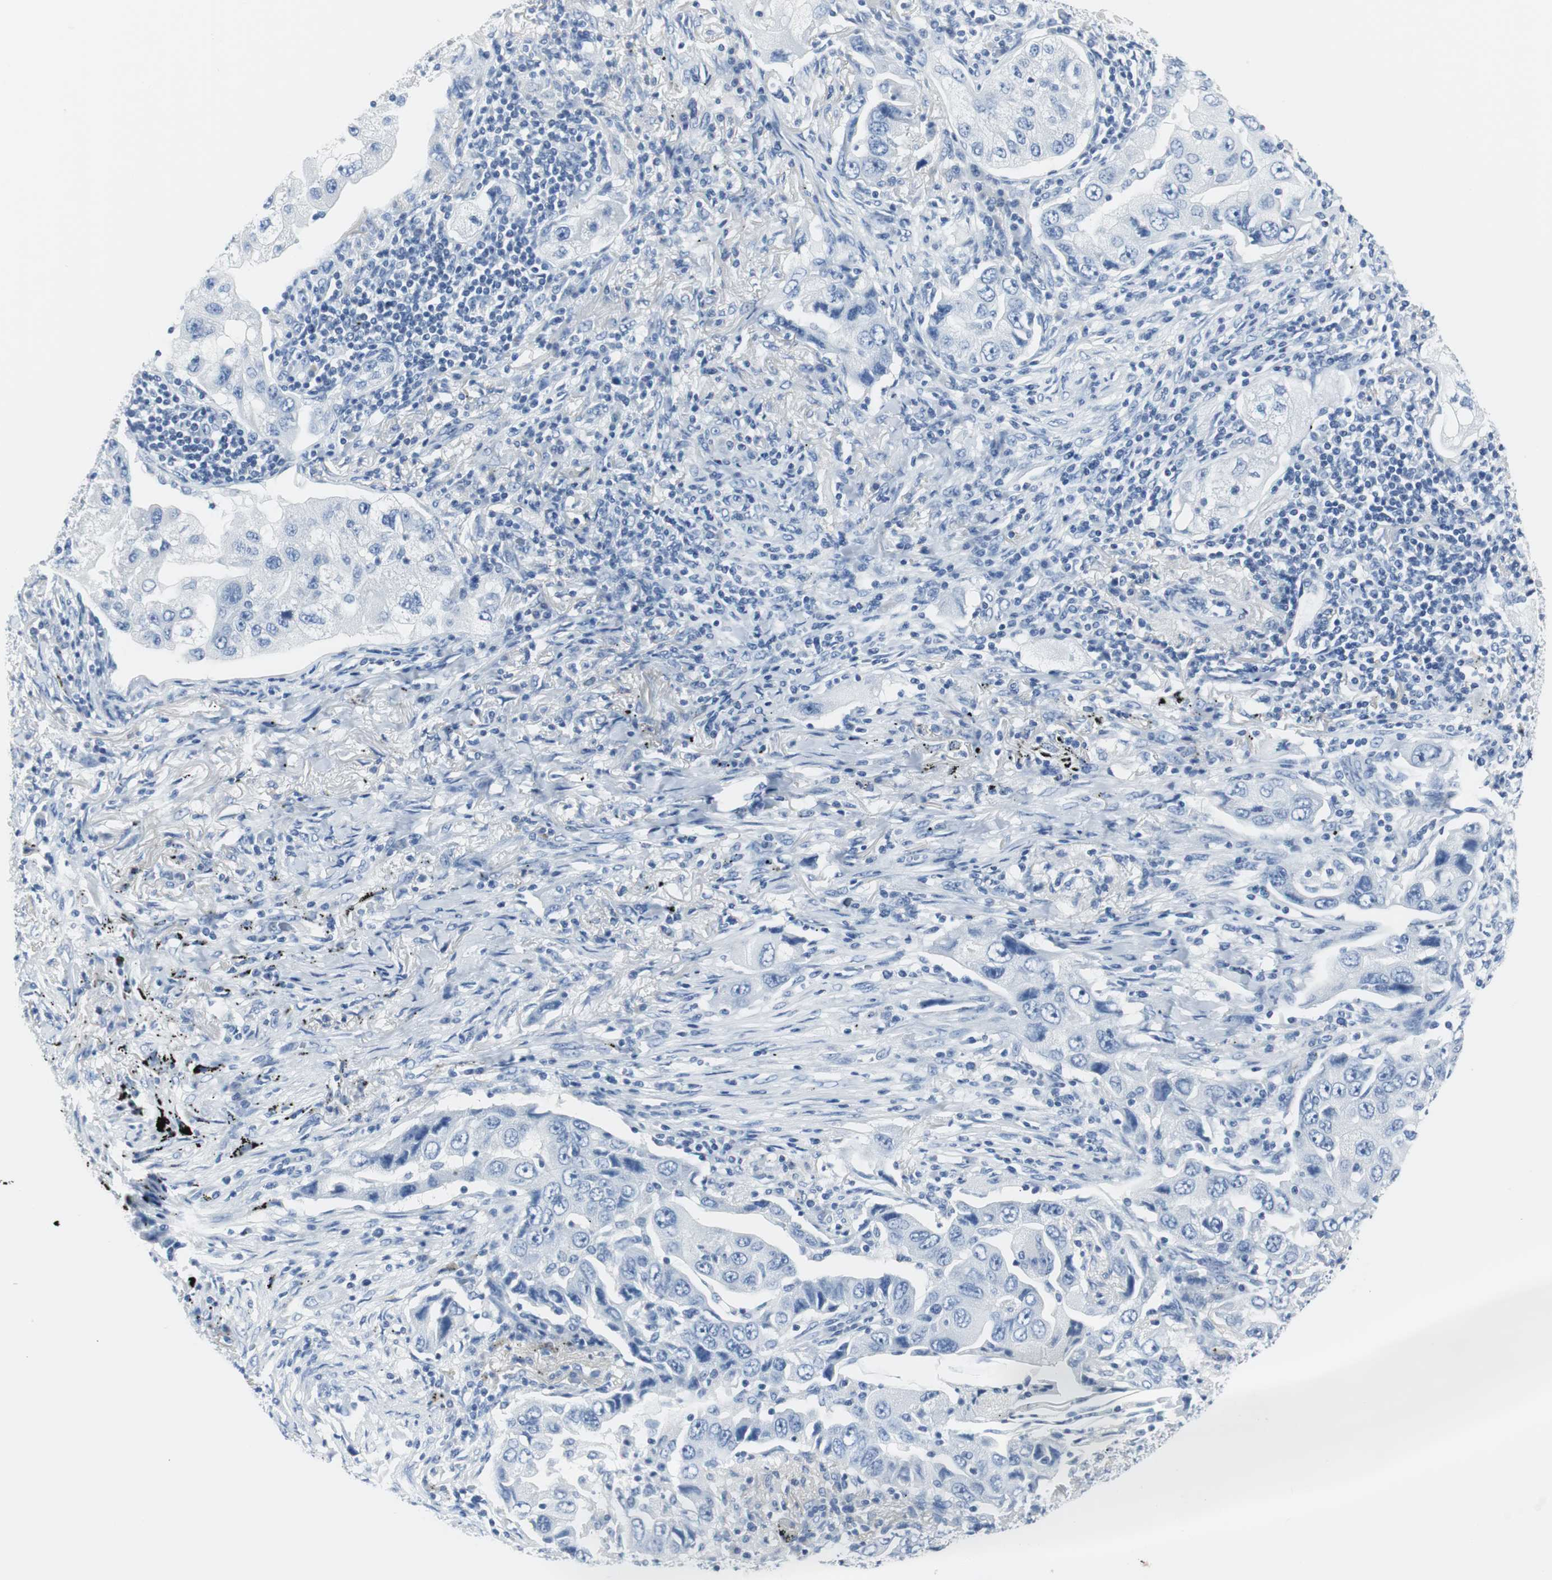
{"staining": {"intensity": "negative", "quantity": "none", "location": "none"}, "tissue": "lung cancer", "cell_type": "Tumor cells", "image_type": "cancer", "snomed": [{"axis": "morphology", "description": "Adenocarcinoma, NOS"}, {"axis": "topography", "description": "Lung"}], "caption": "Tumor cells are negative for brown protein staining in adenocarcinoma (lung).", "gene": "GAP43", "patient": {"sex": "female", "age": 65}}